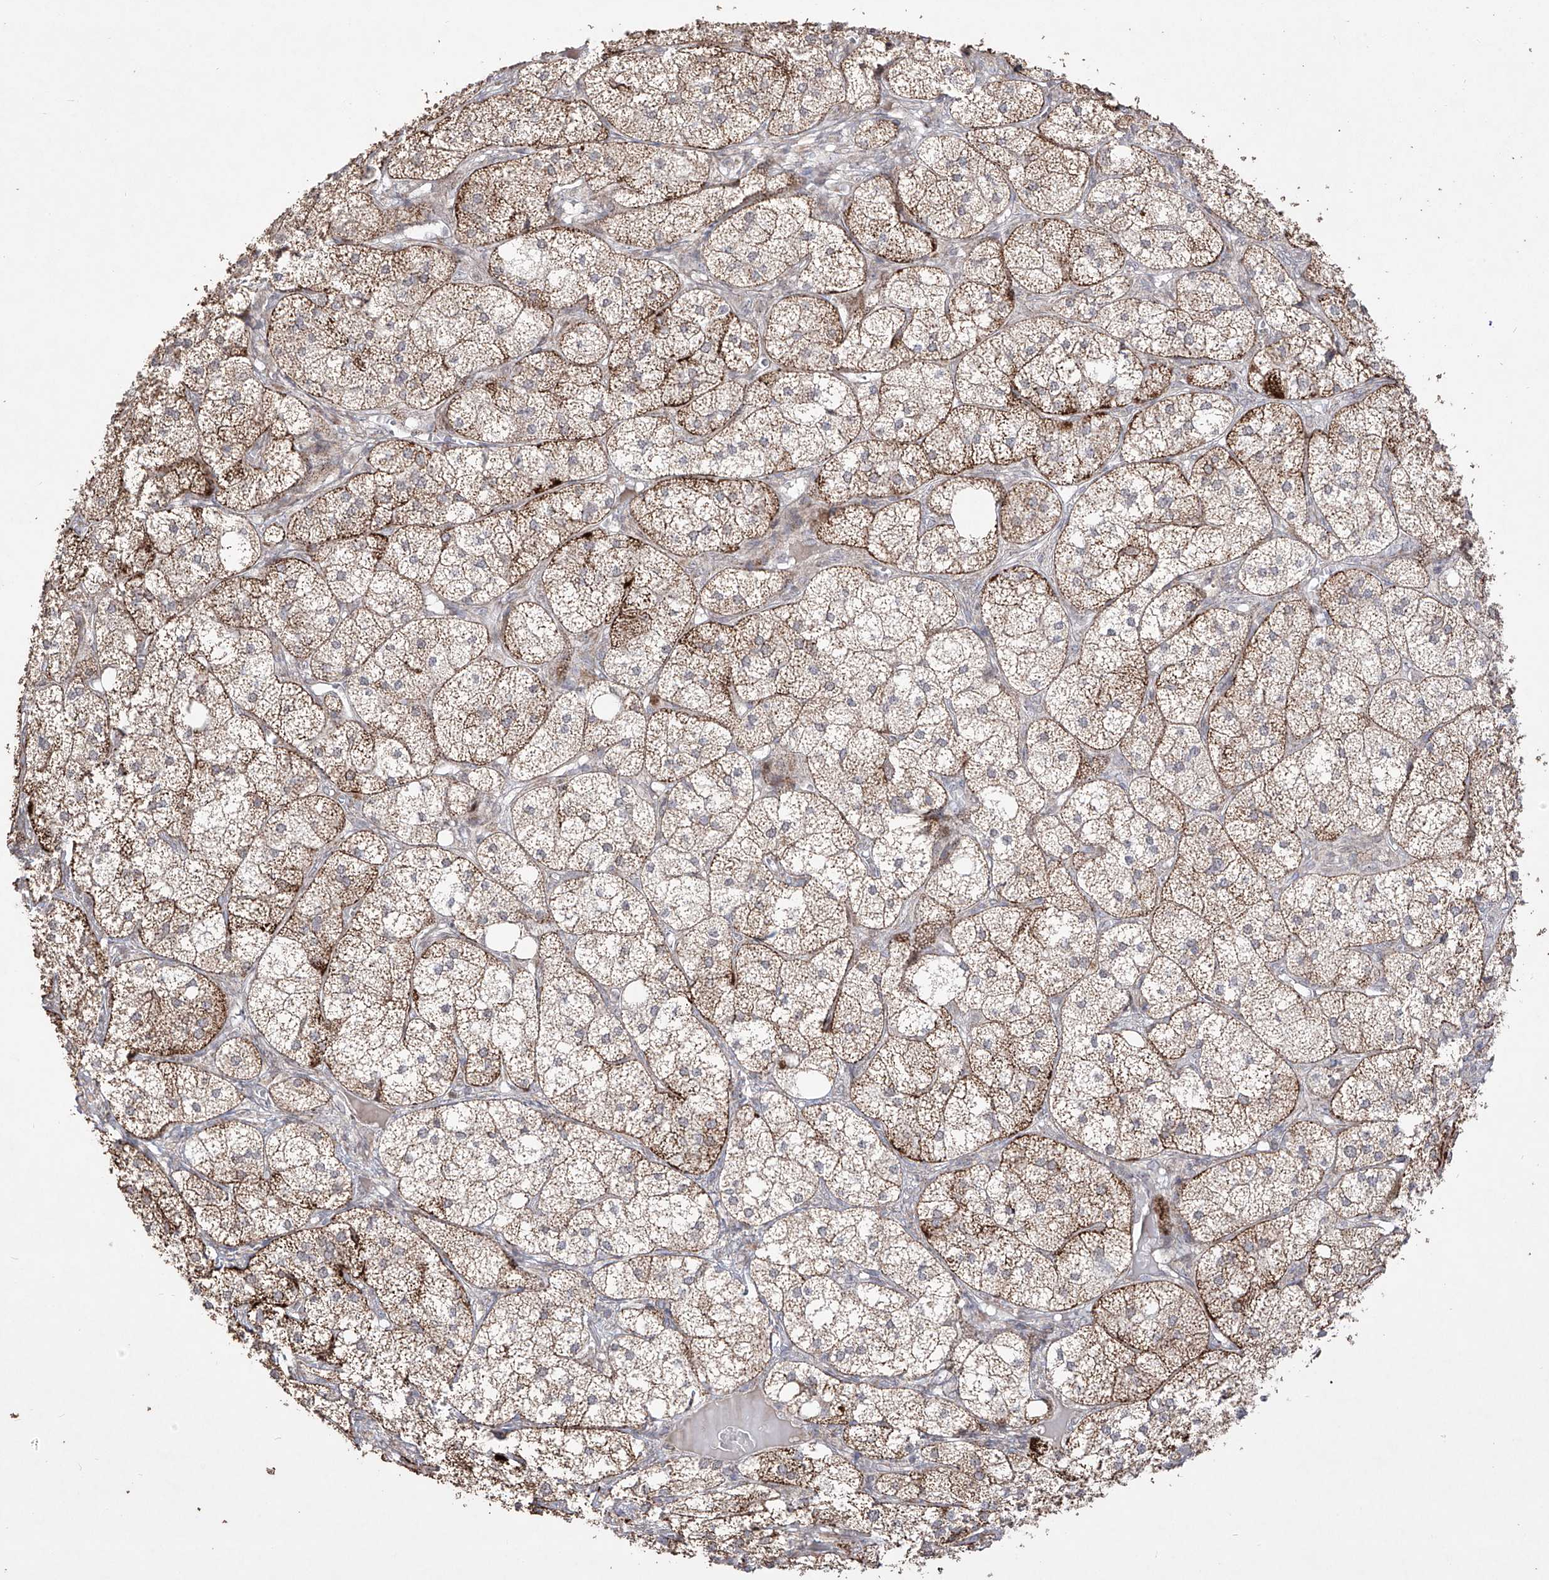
{"staining": {"intensity": "strong", "quantity": ">75%", "location": "cytoplasmic/membranous"}, "tissue": "adrenal gland", "cell_type": "Glandular cells", "image_type": "normal", "snomed": [{"axis": "morphology", "description": "Normal tissue, NOS"}, {"axis": "topography", "description": "Adrenal gland"}], "caption": "Approximately >75% of glandular cells in unremarkable human adrenal gland reveal strong cytoplasmic/membranous protein expression as visualized by brown immunohistochemical staining.", "gene": "YKT6", "patient": {"sex": "female", "age": 61}}